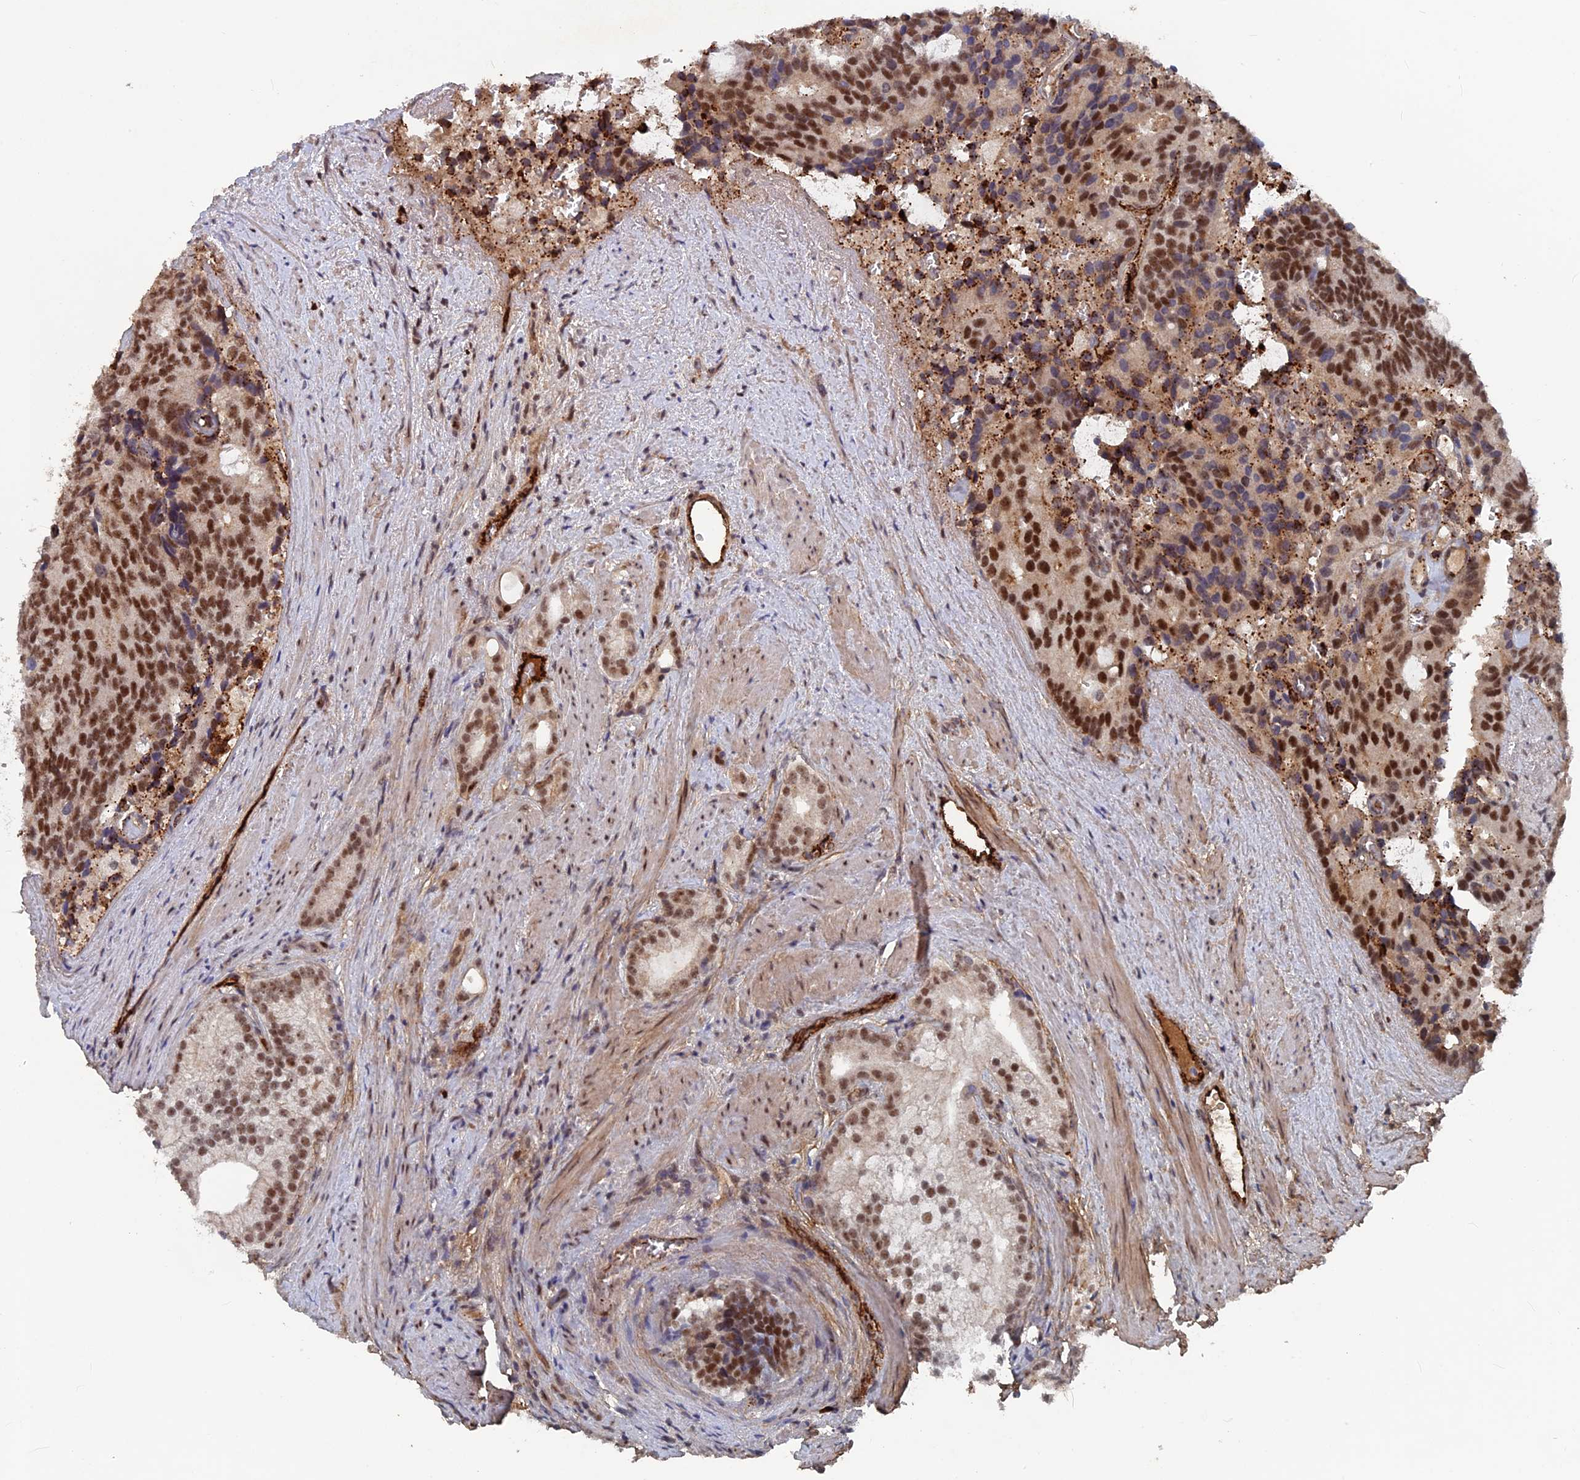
{"staining": {"intensity": "moderate", "quantity": ">75%", "location": "nuclear"}, "tissue": "prostate cancer", "cell_type": "Tumor cells", "image_type": "cancer", "snomed": [{"axis": "morphology", "description": "Adenocarcinoma, Low grade"}, {"axis": "topography", "description": "Prostate"}], "caption": "Immunohistochemistry histopathology image of neoplastic tissue: human prostate cancer (low-grade adenocarcinoma) stained using immunohistochemistry exhibits medium levels of moderate protein expression localized specifically in the nuclear of tumor cells, appearing as a nuclear brown color.", "gene": "SH3D21", "patient": {"sex": "male", "age": 71}}